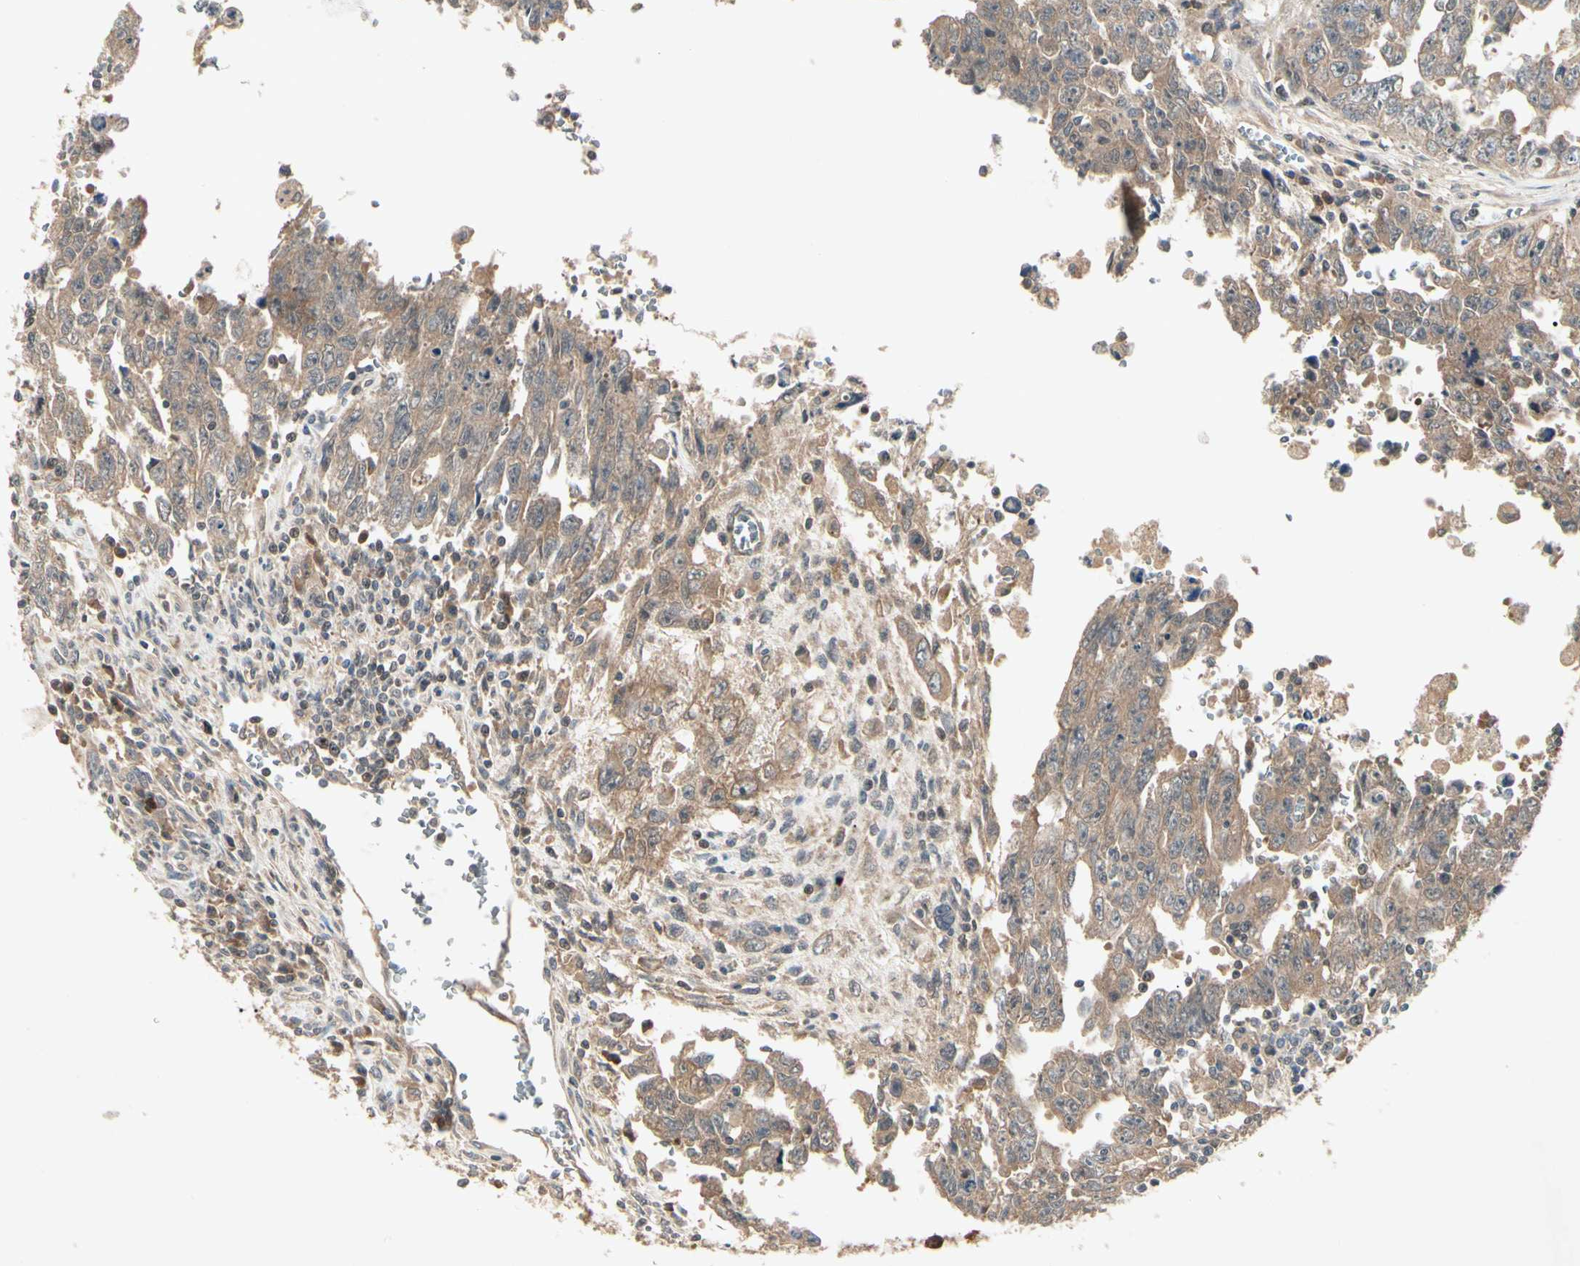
{"staining": {"intensity": "strong", "quantity": ">75%", "location": "cytoplasmic/membranous,nuclear"}, "tissue": "testis cancer", "cell_type": "Tumor cells", "image_type": "cancer", "snomed": [{"axis": "morphology", "description": "Carcinoma, Embryonal, NOS"}, {"axis": "topography", "description": "Testis"}], "caption": "Testis cancer stained with a brown dye reveals strong cytoplasmic/membranous and nuclear positive positivity in about >75% of tumor cells.", "gene": "RNF14", "patient": {"sex": "male", "age": 28}}